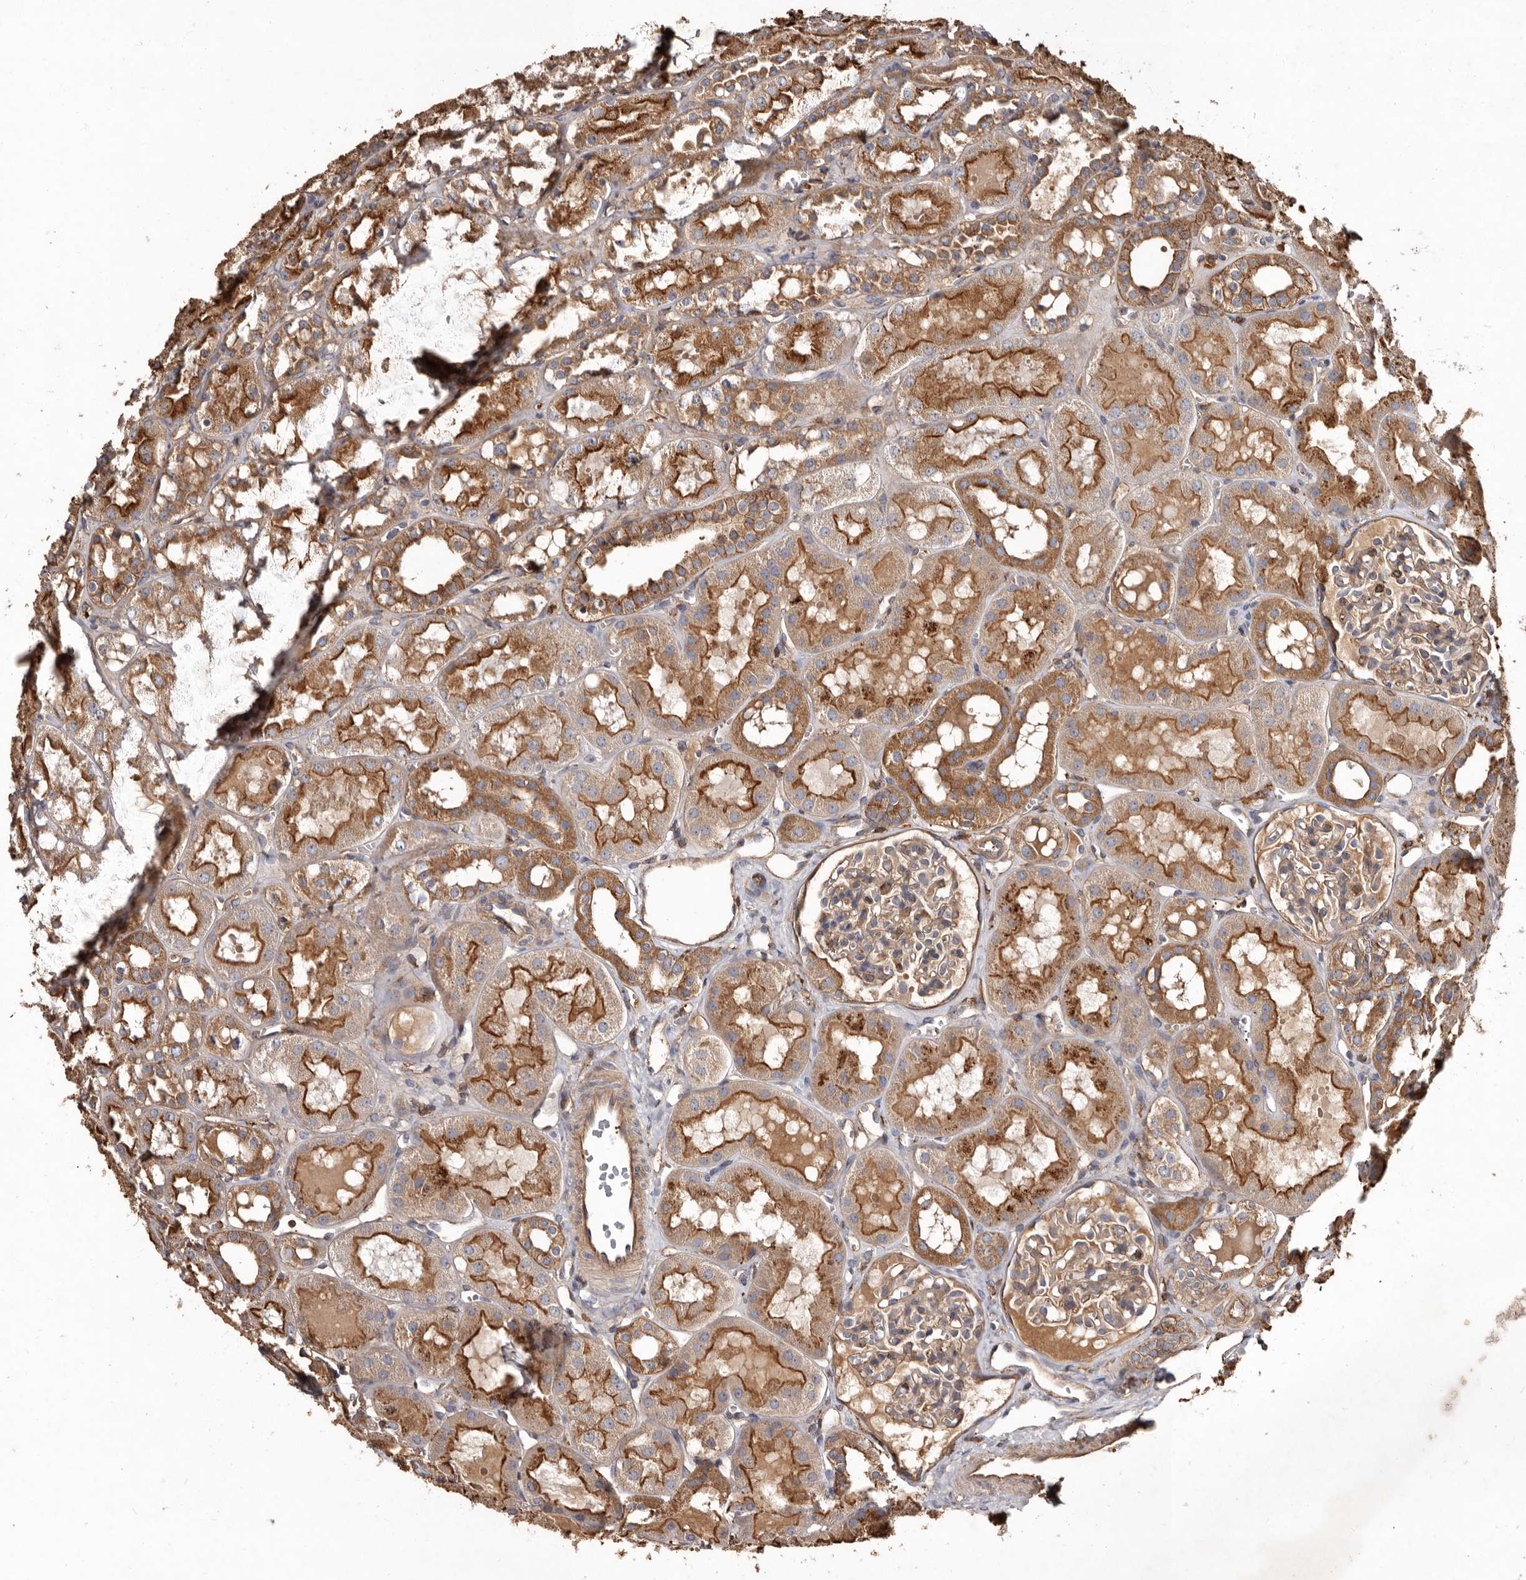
{"staining": {"intensity": "moderate", "quantity": ">75%", "location": "cytoplasmic/membranous"}, "tissue": "kidney", "cell_type": "Cells in glomeruli", "image_type": "normal", "snomed": [{"axis": "morphology", "description": "Normal tissue, NOS"}, {"axis": "topography", "description": "Kidney"}], "caption": "IHC of unremarkable human kidney displays medium levels of moderate cytoplasmic/membranous expression in about >75% of cells in glomeruli.", "gene": "COQ8B", "patient": {"sex": "male", "age": 16}}